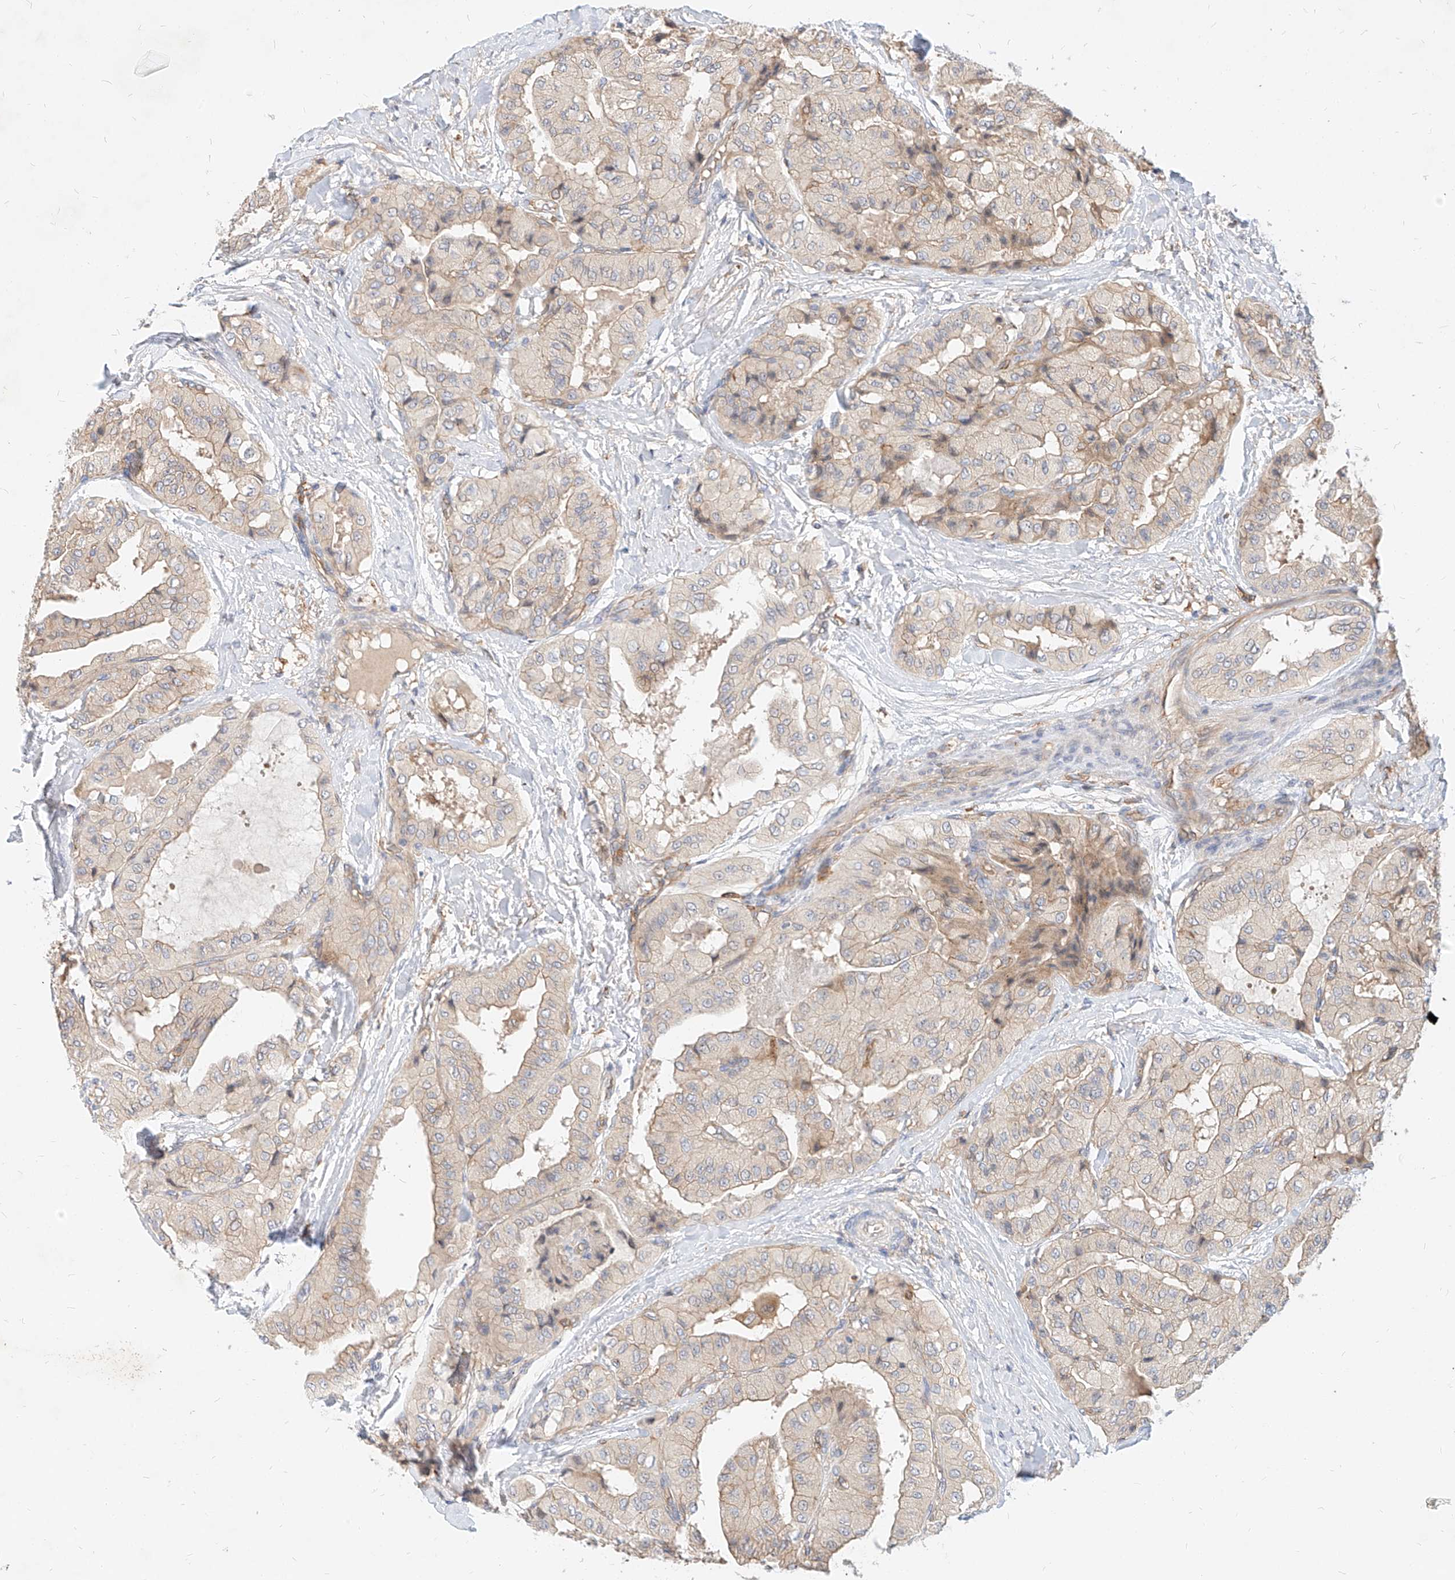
{"staining": {"intensity": "negative", "quantity": "none", "location": "none"}, "tissue": "thyroid cancer", "cell_type": "Tumor cells", "image_type": "cancer", "snomed": [{"axis": "morphology", "description": "Papillary adenocarcinoma, NOS"}, {"axis": "topography", "description": "Thyroid gland"}], "caption": "IHC micrograph of human thyroid cancer stained for a protein (brown), which displays no positivity in tumor cells.", "gene": "NFAM1", "patient": {"sex": "female", "age": 59}}